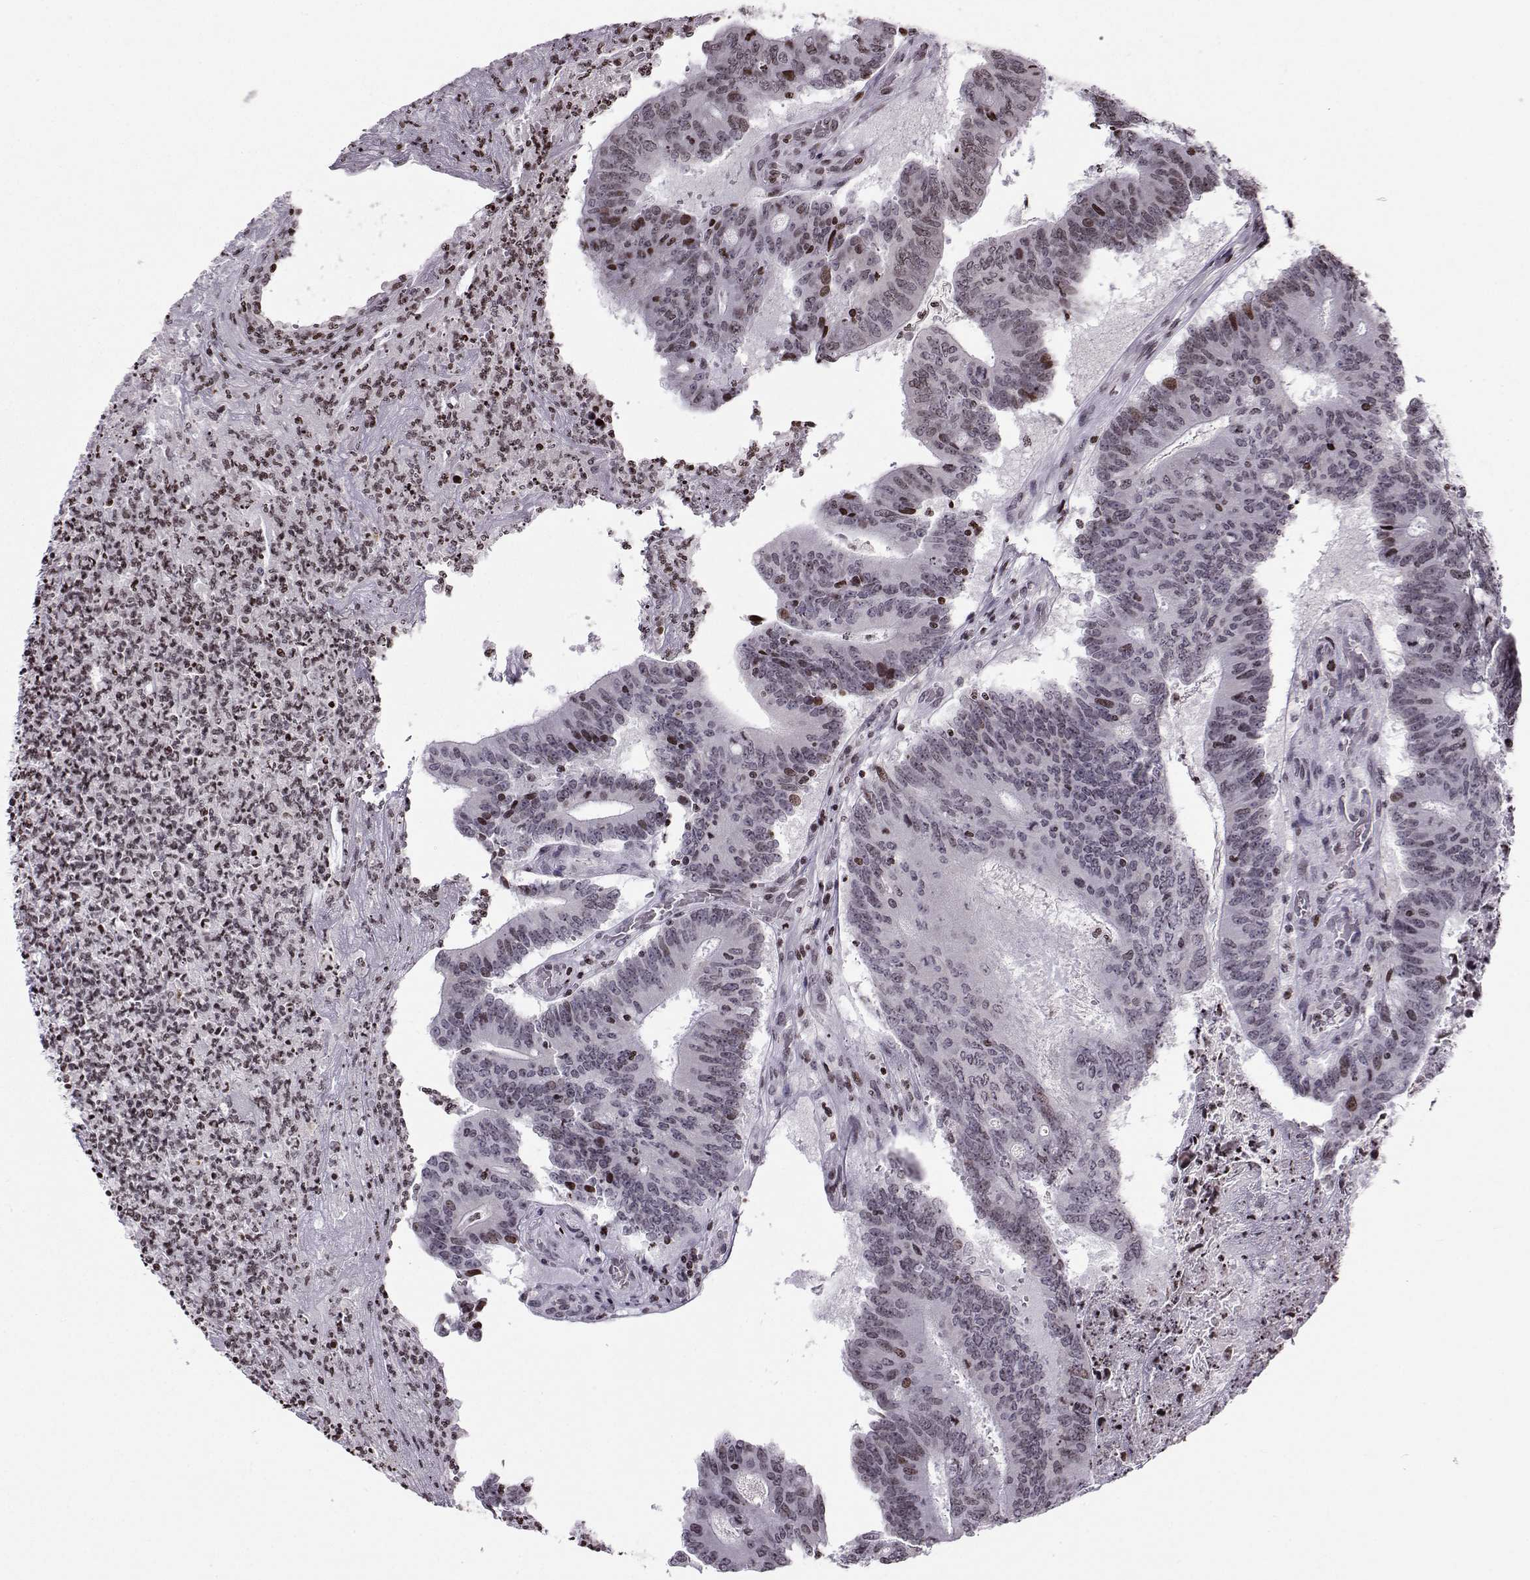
{"staining": {"intensity": "strong", "quantity": "<25%", "location": "nuclear"}, "tissue": "colorectal cancer", "cell_type": "Tumor cells", "image_type": "cancer", "snomed": [{"axis": "morphology", "description": "Adenocarcinoma, NOS"}, {"axis": "topography", "description": "Colon"}], "caption": "This image shows immunohistochemistry (IHC) staining of human colorectal cancer, with medium strong nuclear expression in about <25% of tumor cells.", "gene": "ZNF19", "patient": {"sex": "female", "age": 70}}